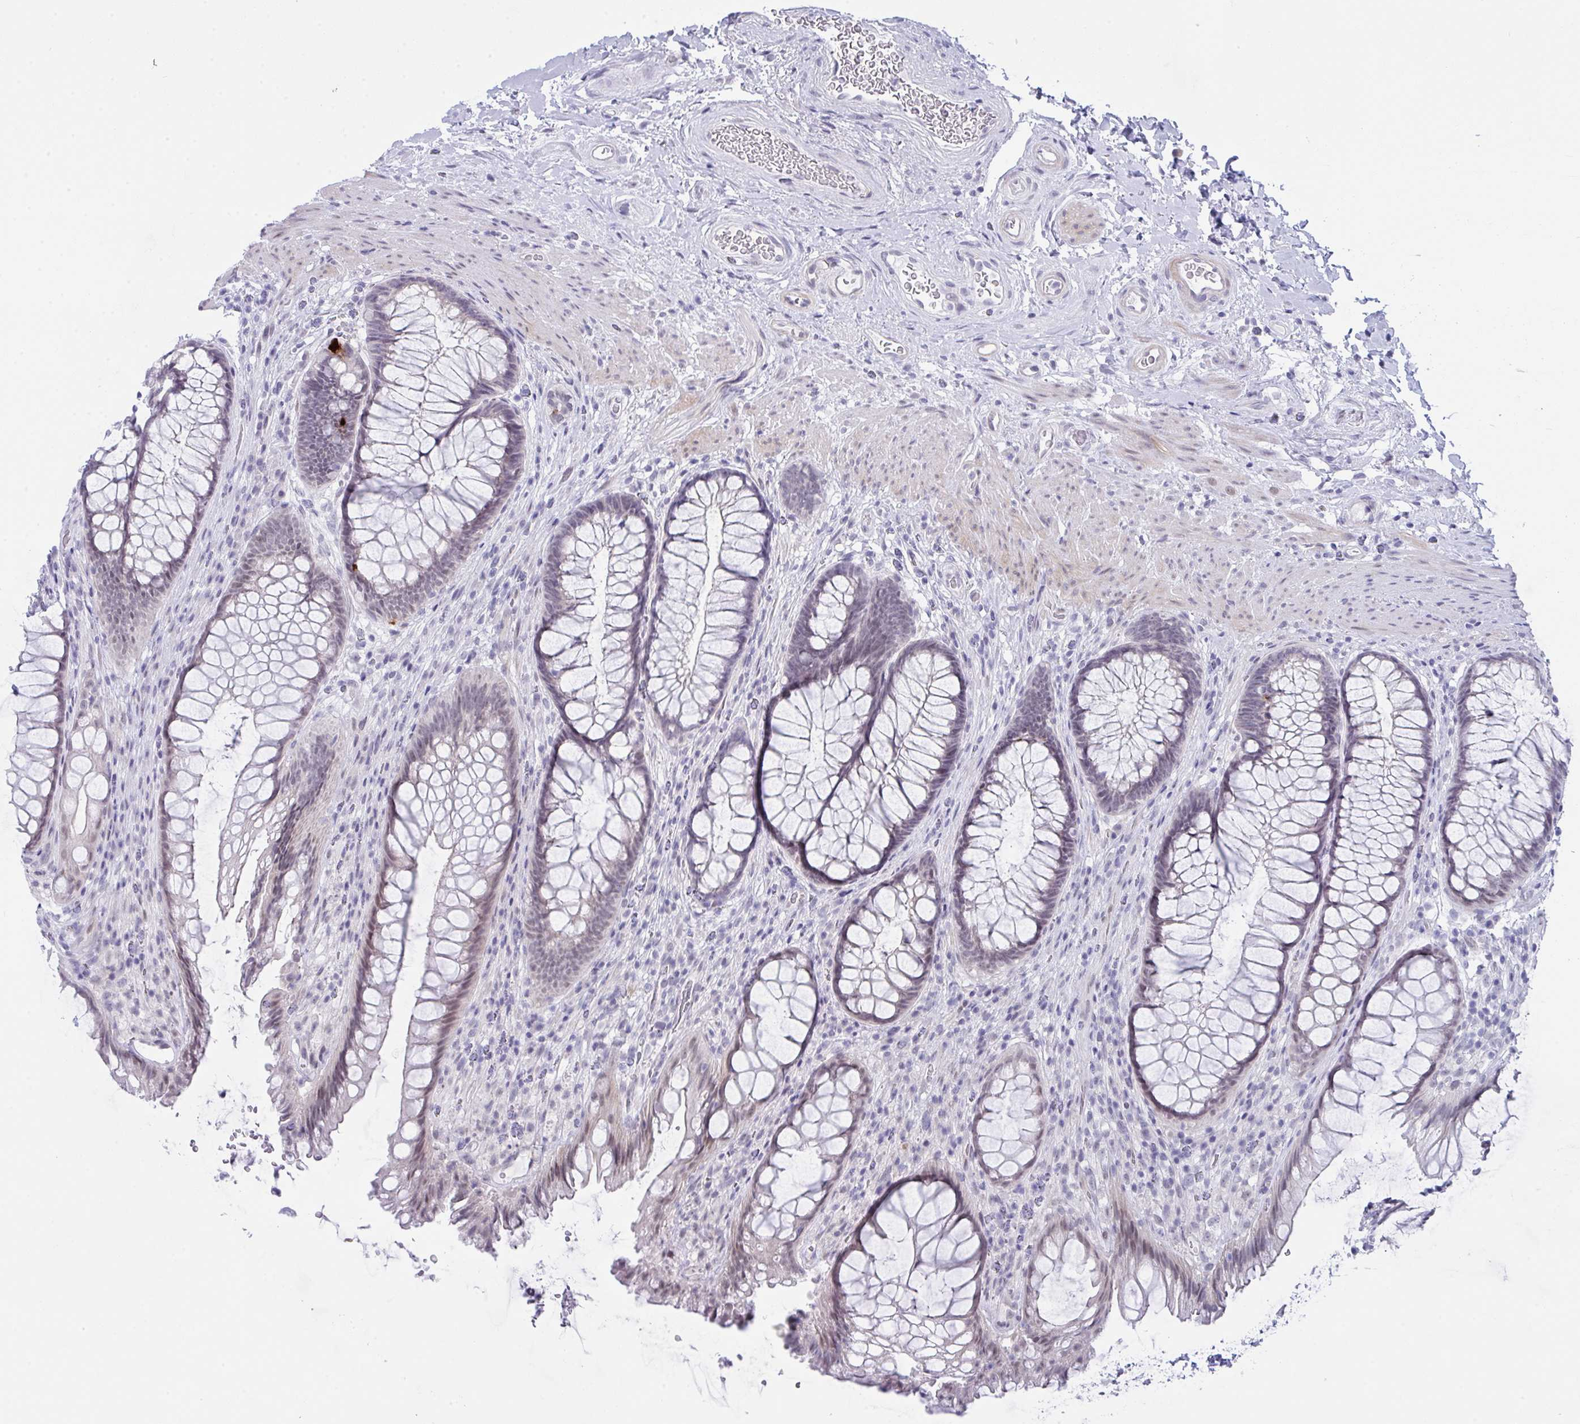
{"staining": {"intensity": "strong", "quantity": "<25%", "location": "cytoplasmic/membranous"}, "tissue": "rectum", "cell_type": "Glandular cells", "image_type": "normal", "snomed": [{"axis": "morphology", "description": "Normal tissue, NOS"}, {"axis": "topography", "description": "Rectum"}], "caption": "High-magnification brightfield microscopy of unremarkable rectum stained with DAB (brown) and counterstained with hematoxylin (blue). glandular cells exhibit strong cytoplasmic/membranous positivity is appreciated in about<25% of cells. (DAB IHC with brightfield microscopy, high magnification).", "gene": "FBXL22", "patient": {"sex": "male", "age": 53}}